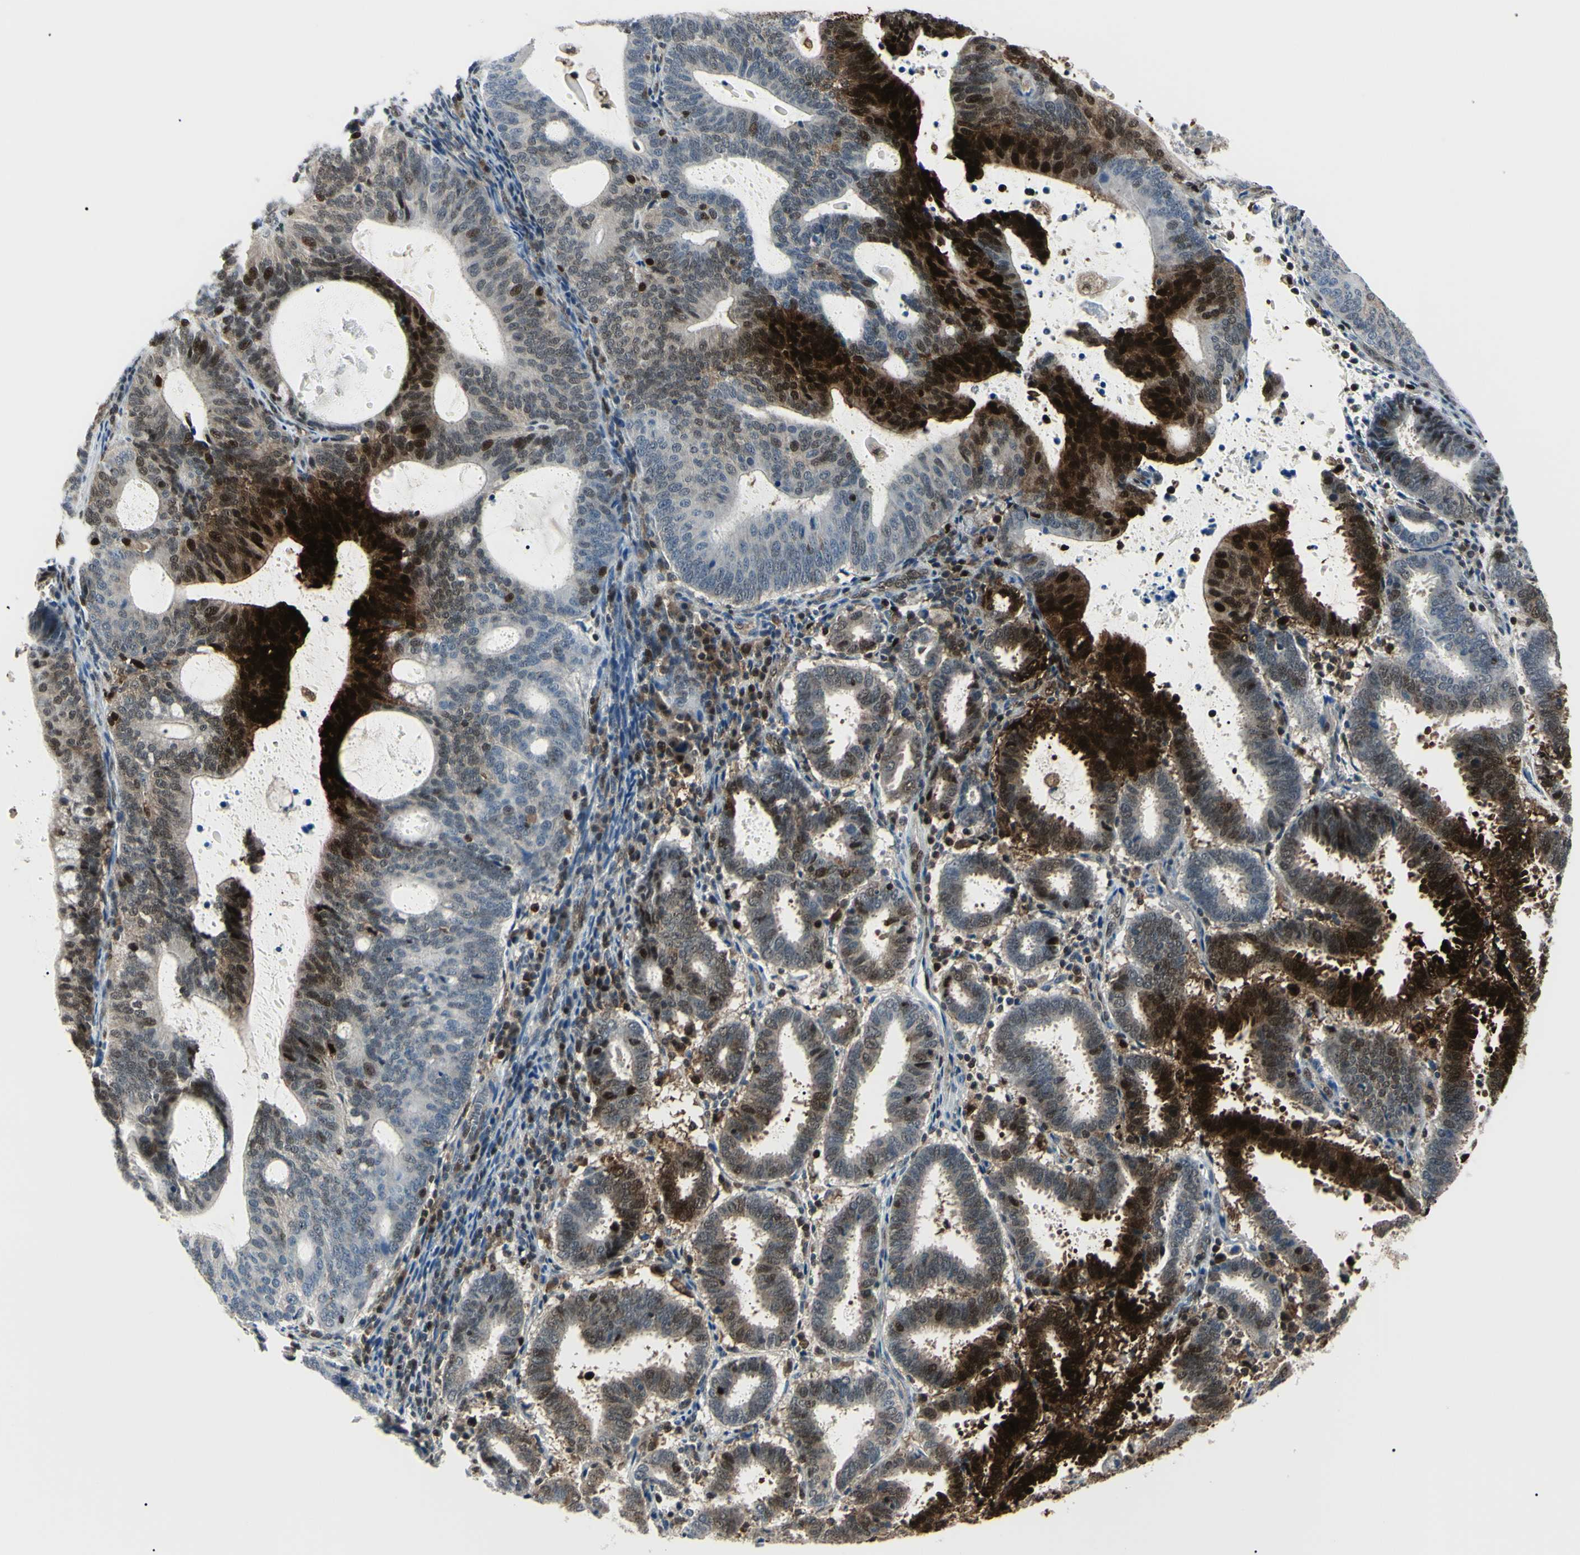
{"staining": {"intensity": "strong", "quantity": "25%-75%", "location": "cytoplasmic/membranous,nuclear"}, "tissue": "endometrial cancer", "cell_type": "Tumor cells", "image_type": "cancer", "snomed": [{"axis": "morphology", "description": "Adenocarcinoma, NOS"}, {"axis": "topography", "description": "Uterus"}], "caption": "Endometrial cancer stained with IHC reveals strong cytoplasmic/membranous and nuclear staining in about 25%-75% of tumor cells. The staining was performed using DAB (3,3'-diaminobenzidine), with brown indicating positive protein expression. Nuclei are stained blue with hematoxylin.", "gene": "PGK1", "patient": {"sex": "female", "age": 83}}